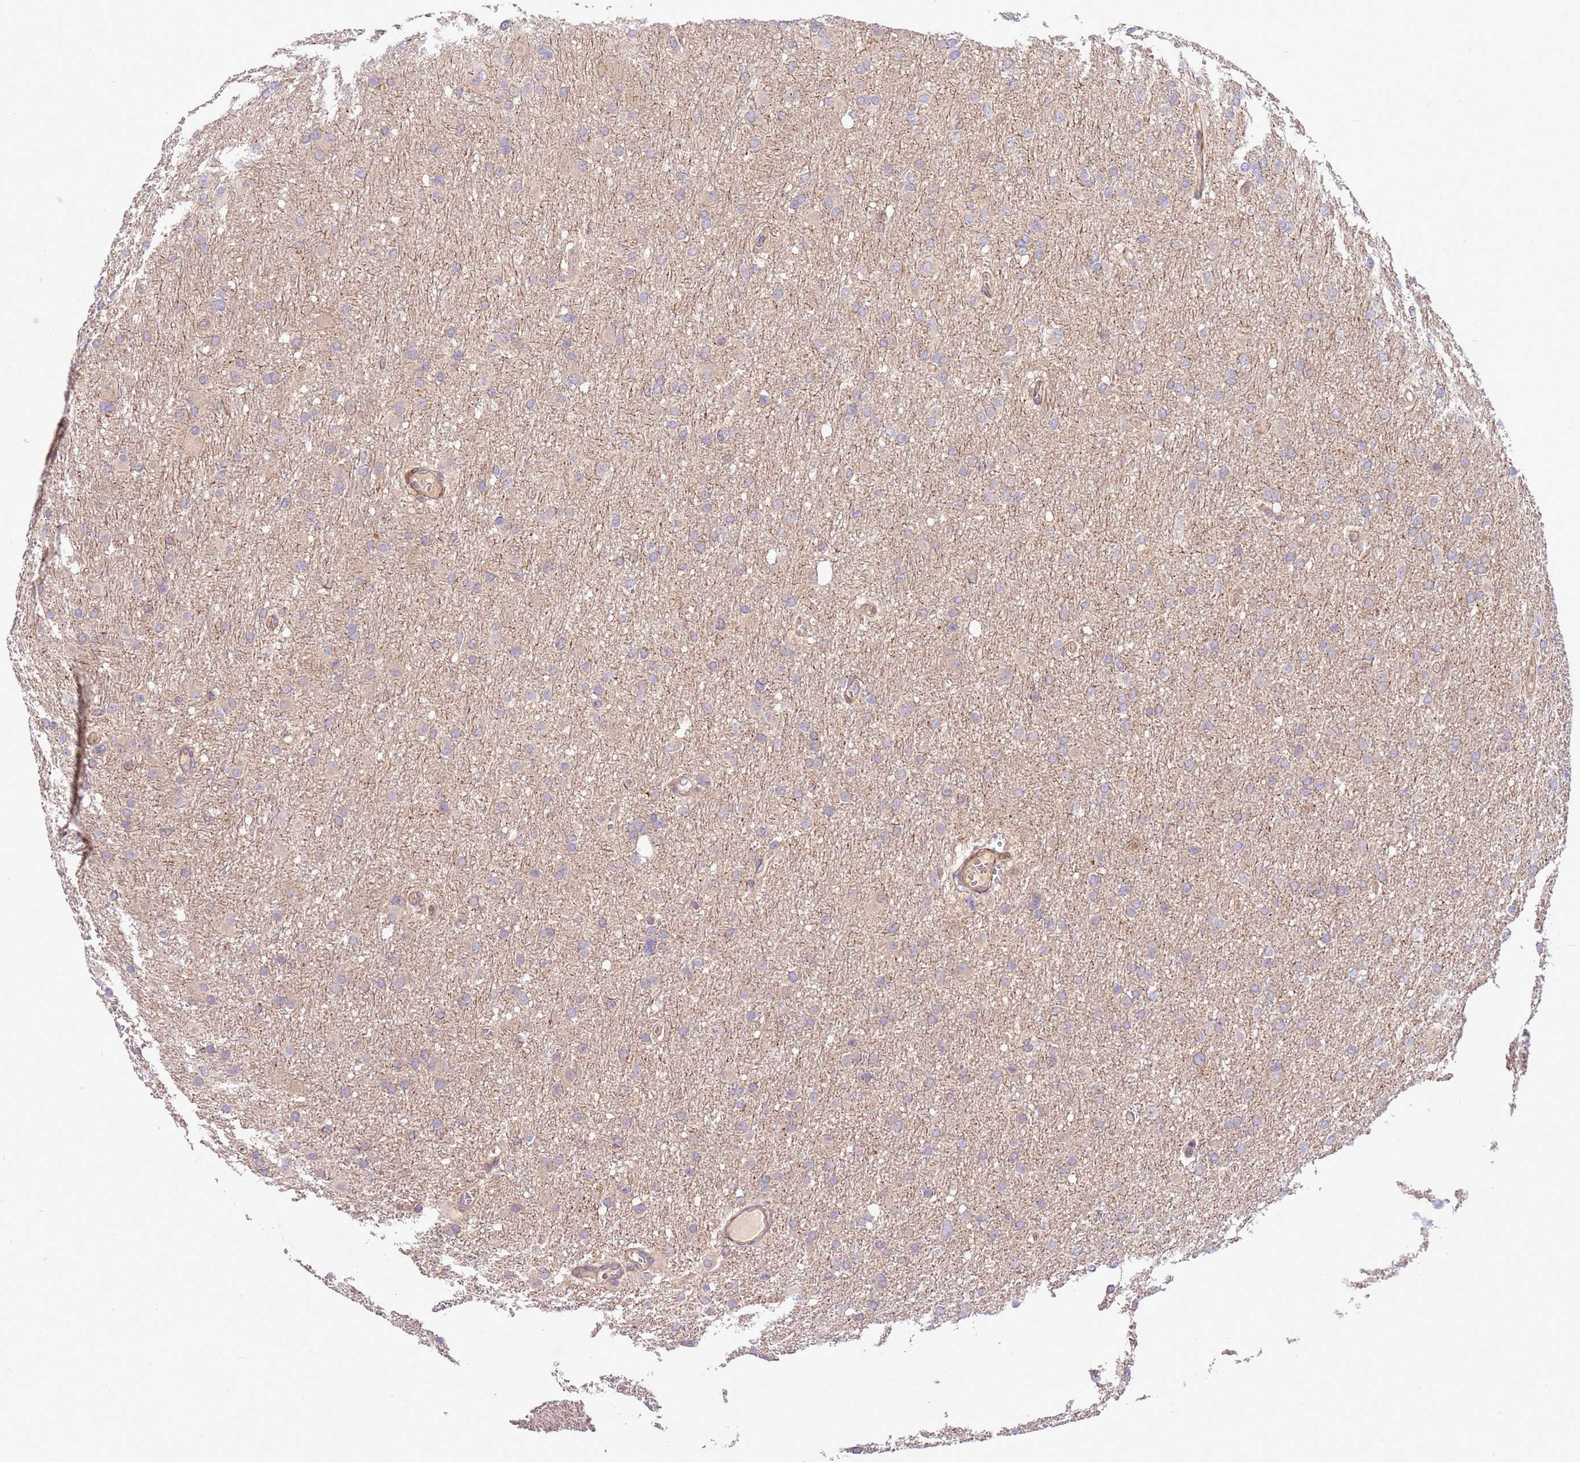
{"staining": {"intensity": "negative", "quantity": "none", "location": "none"}, "tissue": "glioma", "cell_type": "Tumor cells", "image_type": "cancer", "snomed": [{"axis": "morphology", "description": "Glioma, malignant, High grade"}, {"axis": "topography", "description": "Cerebral cortex"}], "caption": "The IHC micrograph has no significant staining in tumor cells of glioma tissue. The staining was performed using DAB (3,3'-diaminobenzidine) to visualize the protein expression in brown, while the nuclei were stained in blue with hematoxylin (Magnification: 20x).", "gene": "ZNF624", "patient": {"sex": "female", "age": 36}}